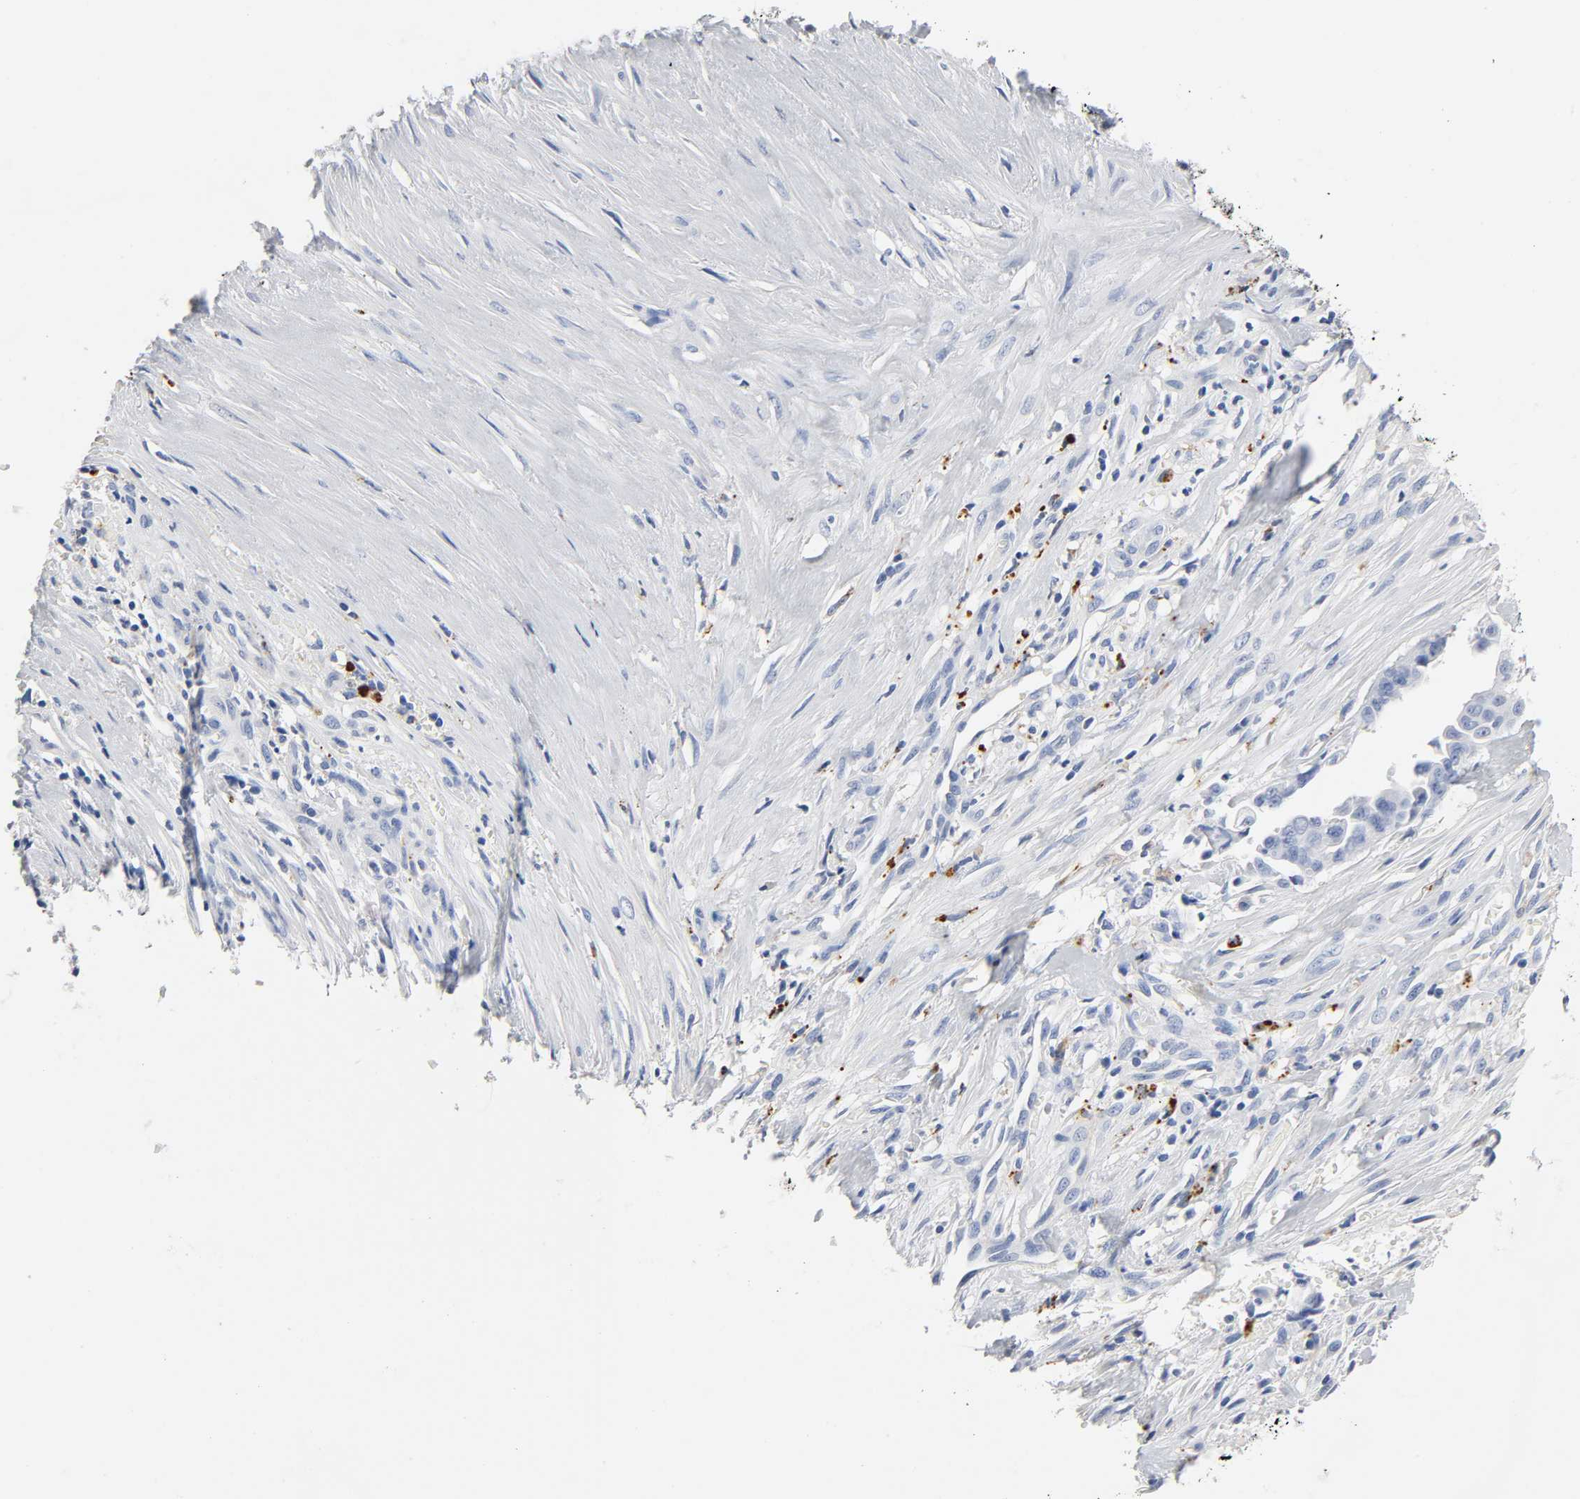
{"staining": {"intensity": "negative", "quantity": "none", "location": "none"}, "tissue": "liver cancer", "cell_type": "Tumor cells", "image_type": "cancer", "snomed": [{"axis": "morphology", "description": "Cholangiocarcinoma"}, {"axis": "topography", "description": "Liver"}], "caption": "This is a histopathology image of immunohistochemistry staining of cholangiocarcinoma (liver), which shows no expression in tumor cells.", "gene": "PLP1", "patient": {"sex": "female", "age": 70}}